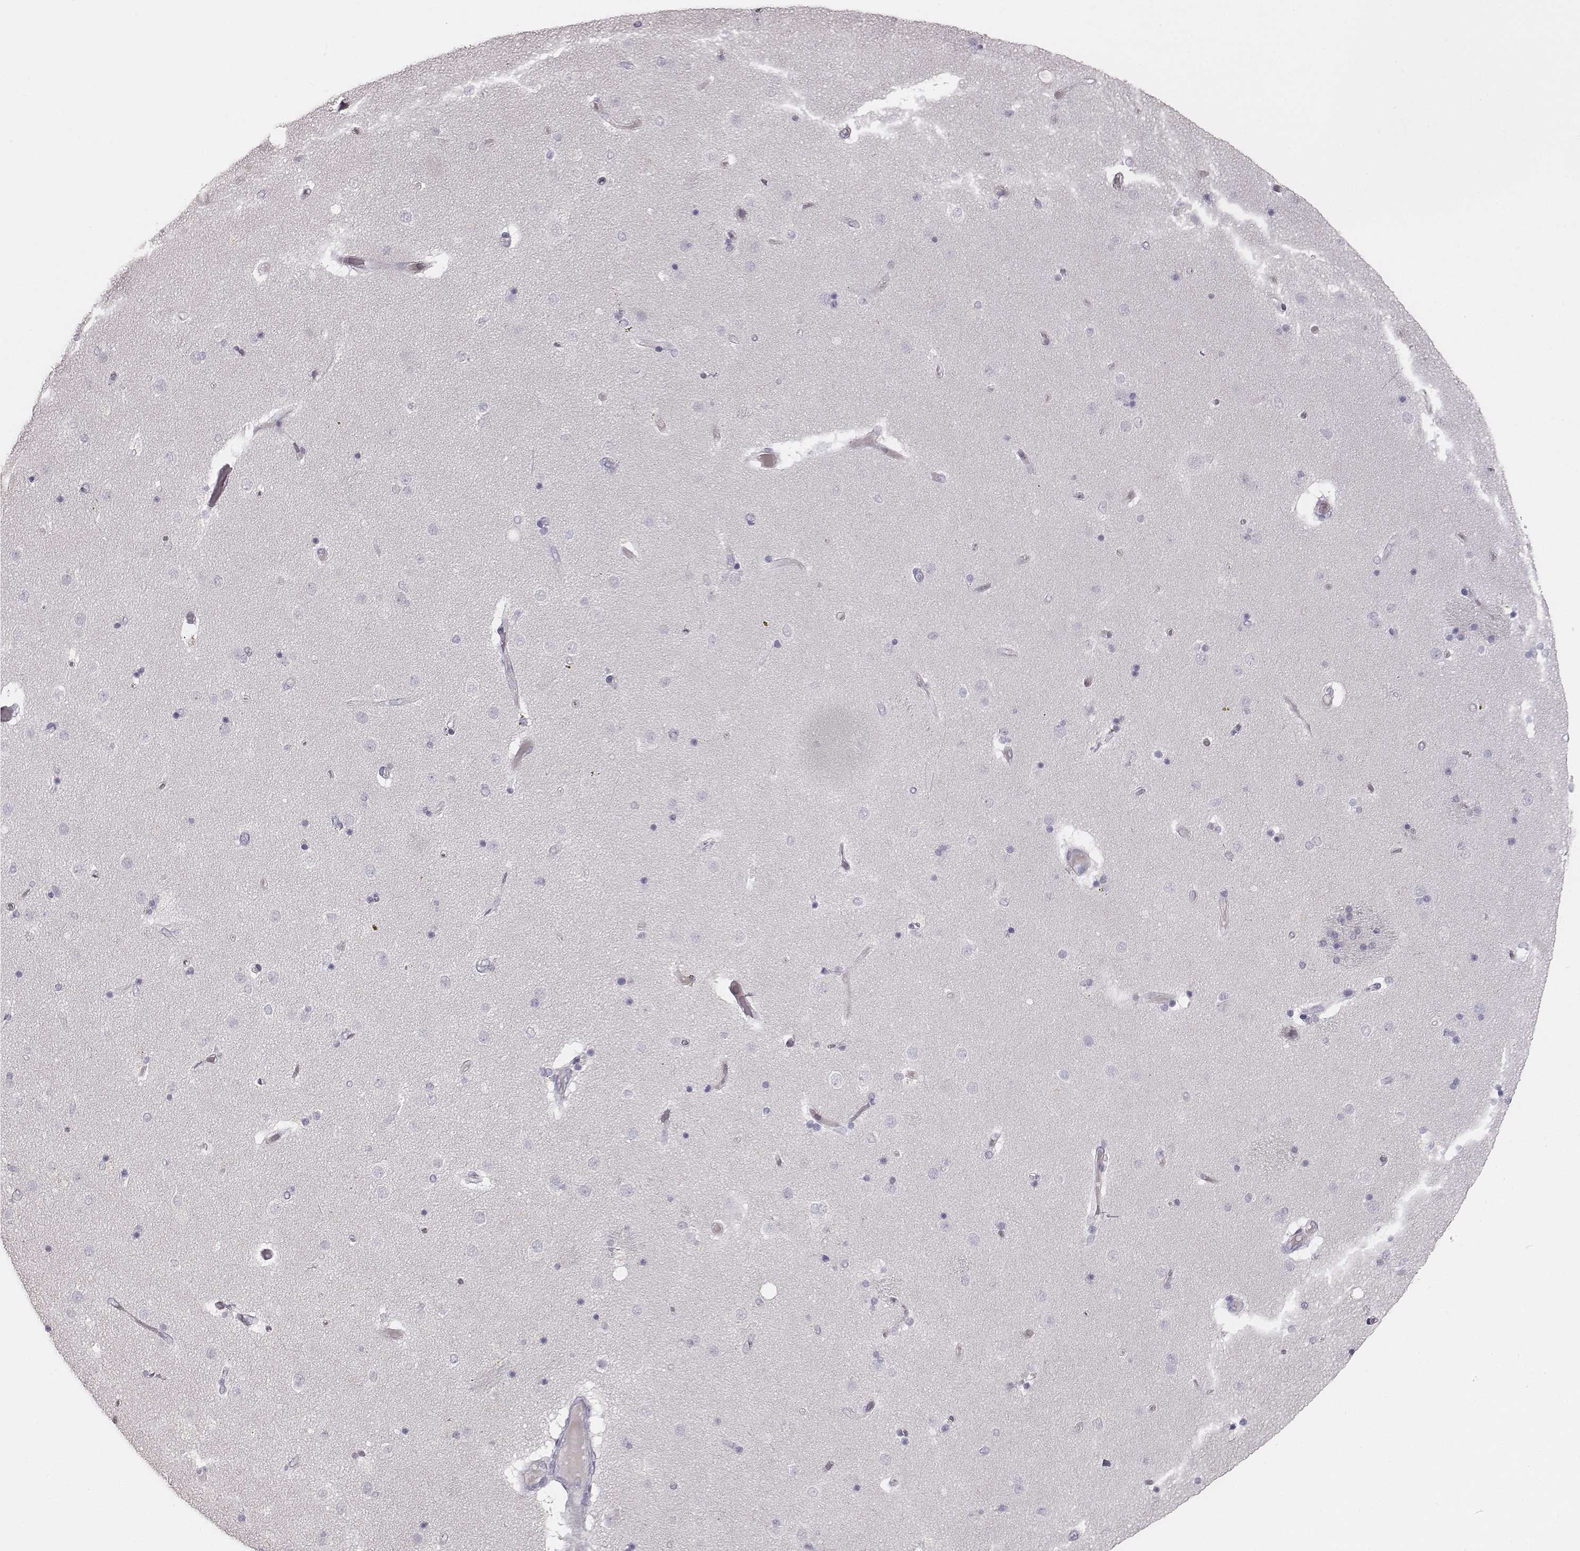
{"staining": {"intensity": "negative", "quantity": "none", "location": "none"}, "tissue": "caudate", "cell_type": "Glial cells", "image_type": "normal", "snomed": [{"axis": "morphology", "description": "Normal tissue, NOS"}, {"axis": "topography", "description": "Lateral ventricle wall"}], "caption": "Caudate stained for a protein using immunohistochemistry shows no staining glial cells.", "gene": "MYH6", "patient": {"sex": "female", "age": 71}}